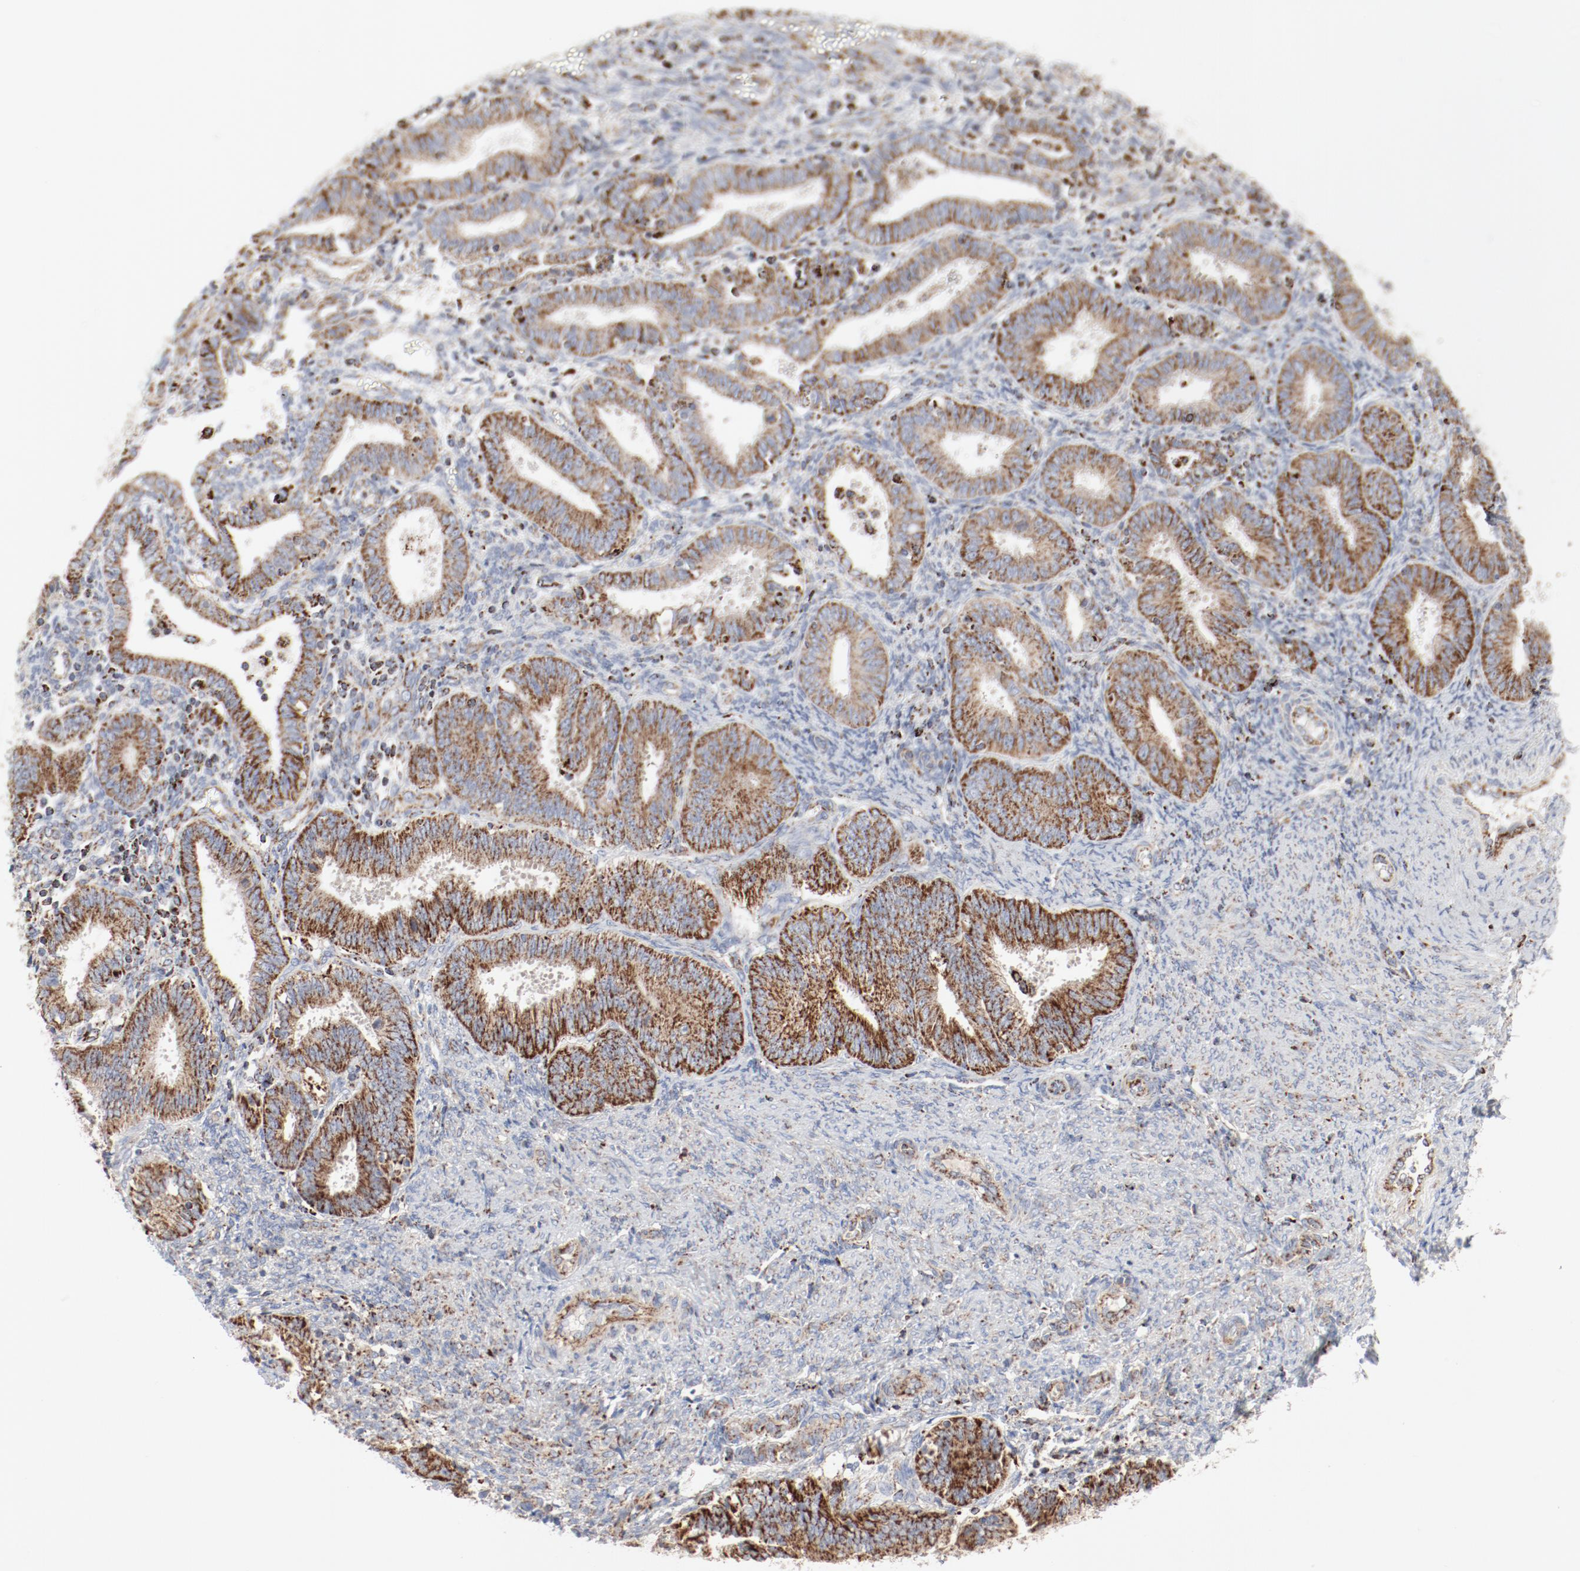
{"staining": {"intensity": "moderate", "quantity": ">75%", "location": "cytoplasmic/membranous"}, "tissue": "endometrial cancer", "cell_type": "Tumor cells", "image_type": "cancer", "snomed": [{"axis": "morphology", "description": "Adenocarcinoma, NOS"}, {"axis": "topography", "description": "Endometrium"}], "caption": "IHC of endometrial cancer reveals medium levels of moderate cytoplasmic/membranous expression in about >75% of tumor cells.", "gene": "SETD3", "patient": {"sex": "female", "age": 42}}